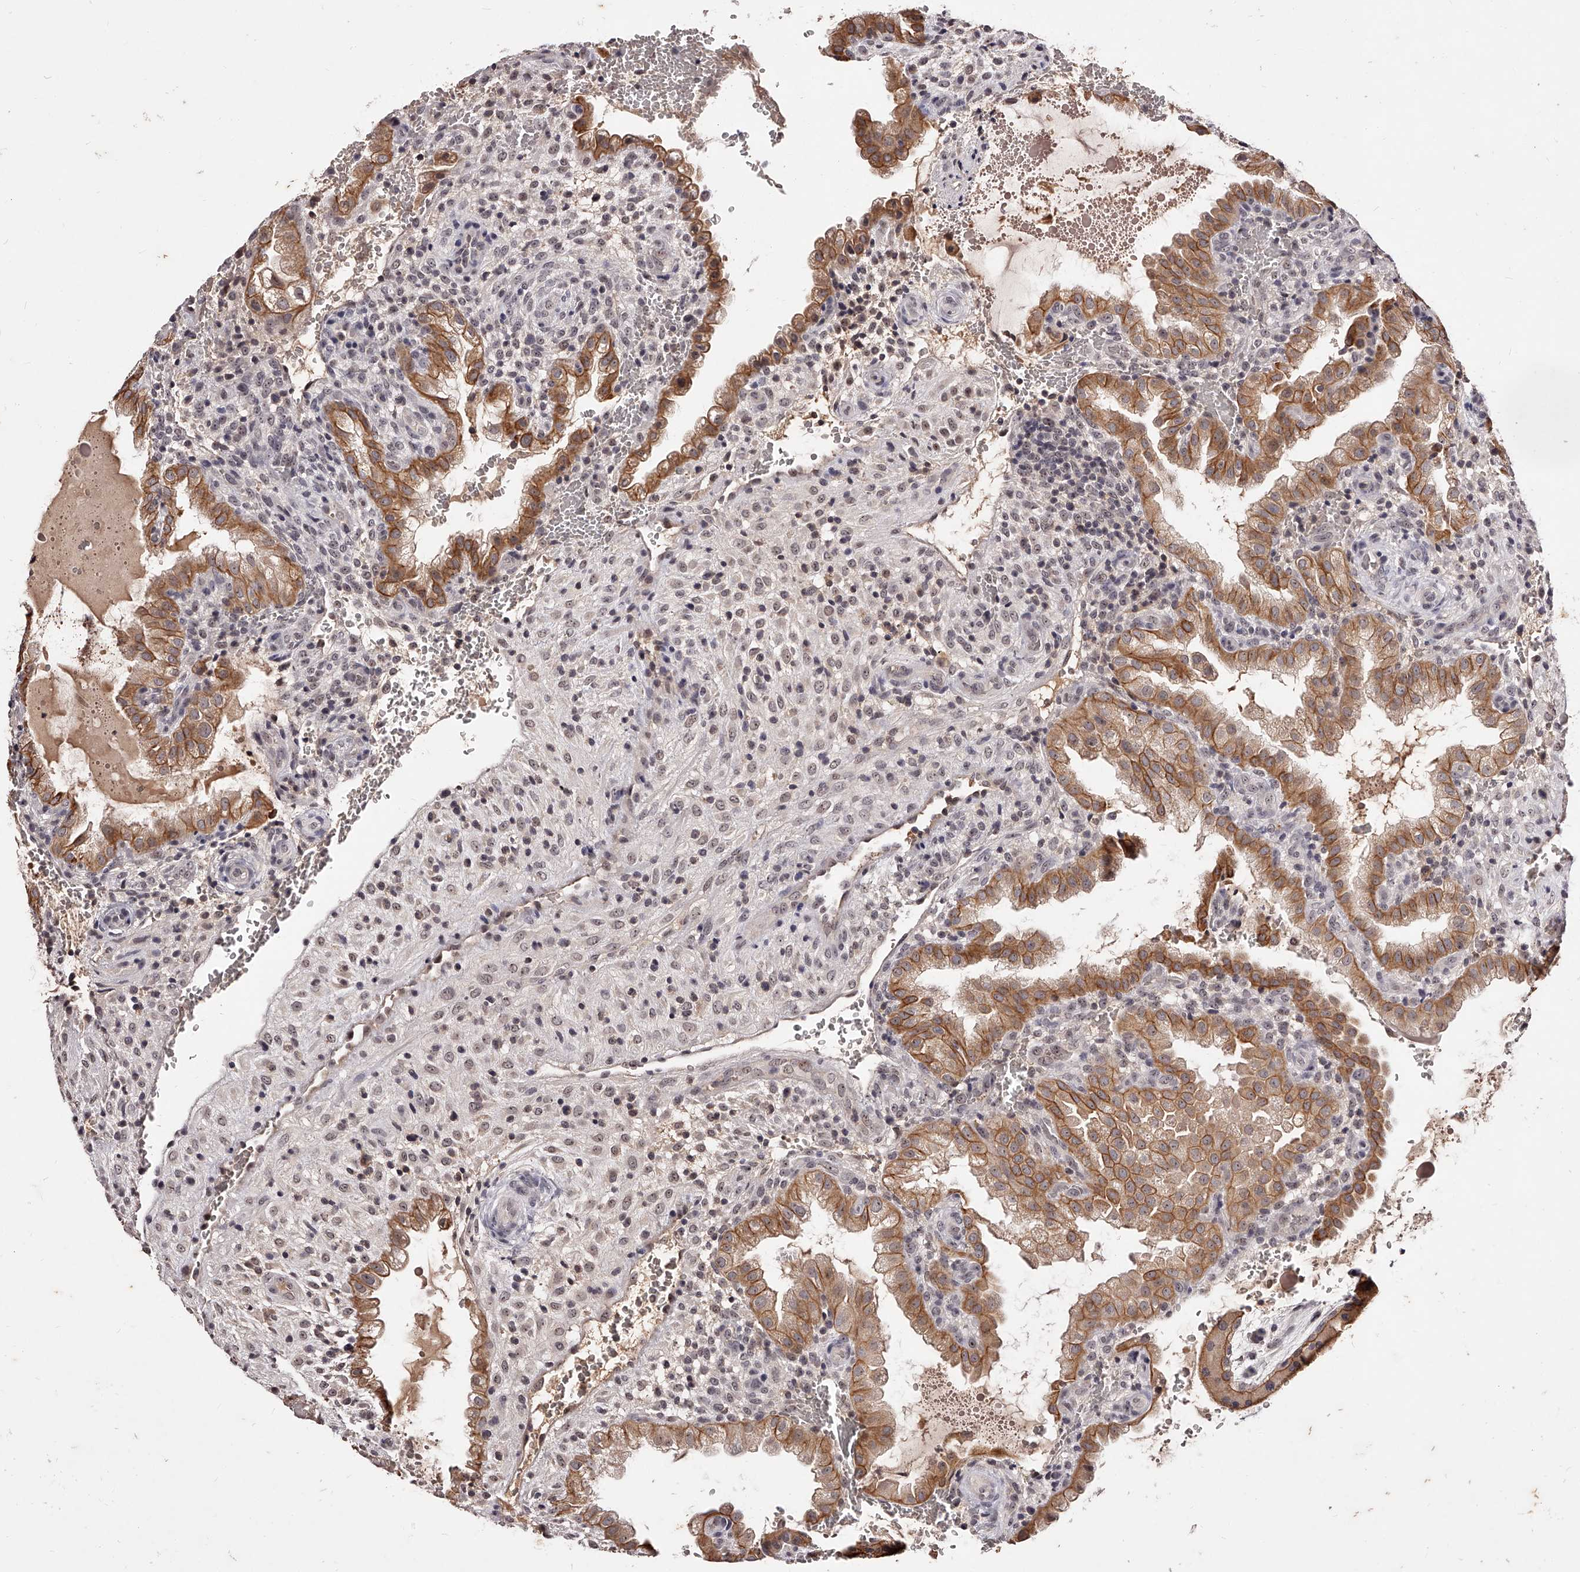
{"staining": {"intensity": "weak", "quantity": ">75%", "location": "nuclear"}, "tissue": "placenta", "cell_type": "Decidual cells", "image_type": "normal", "snomed": [{"axis": "morphology", "description": "Normal tissue, NOS"}, {"axis": "topography", "description": "Placenta"}], "caption": "Human placenta stained for a protein (brown) shows weak nuclear positive staining in approximately >75% of decidual cells.", "gene": "PHACTR1", "patient": {"sex": "female", "age": 35}}